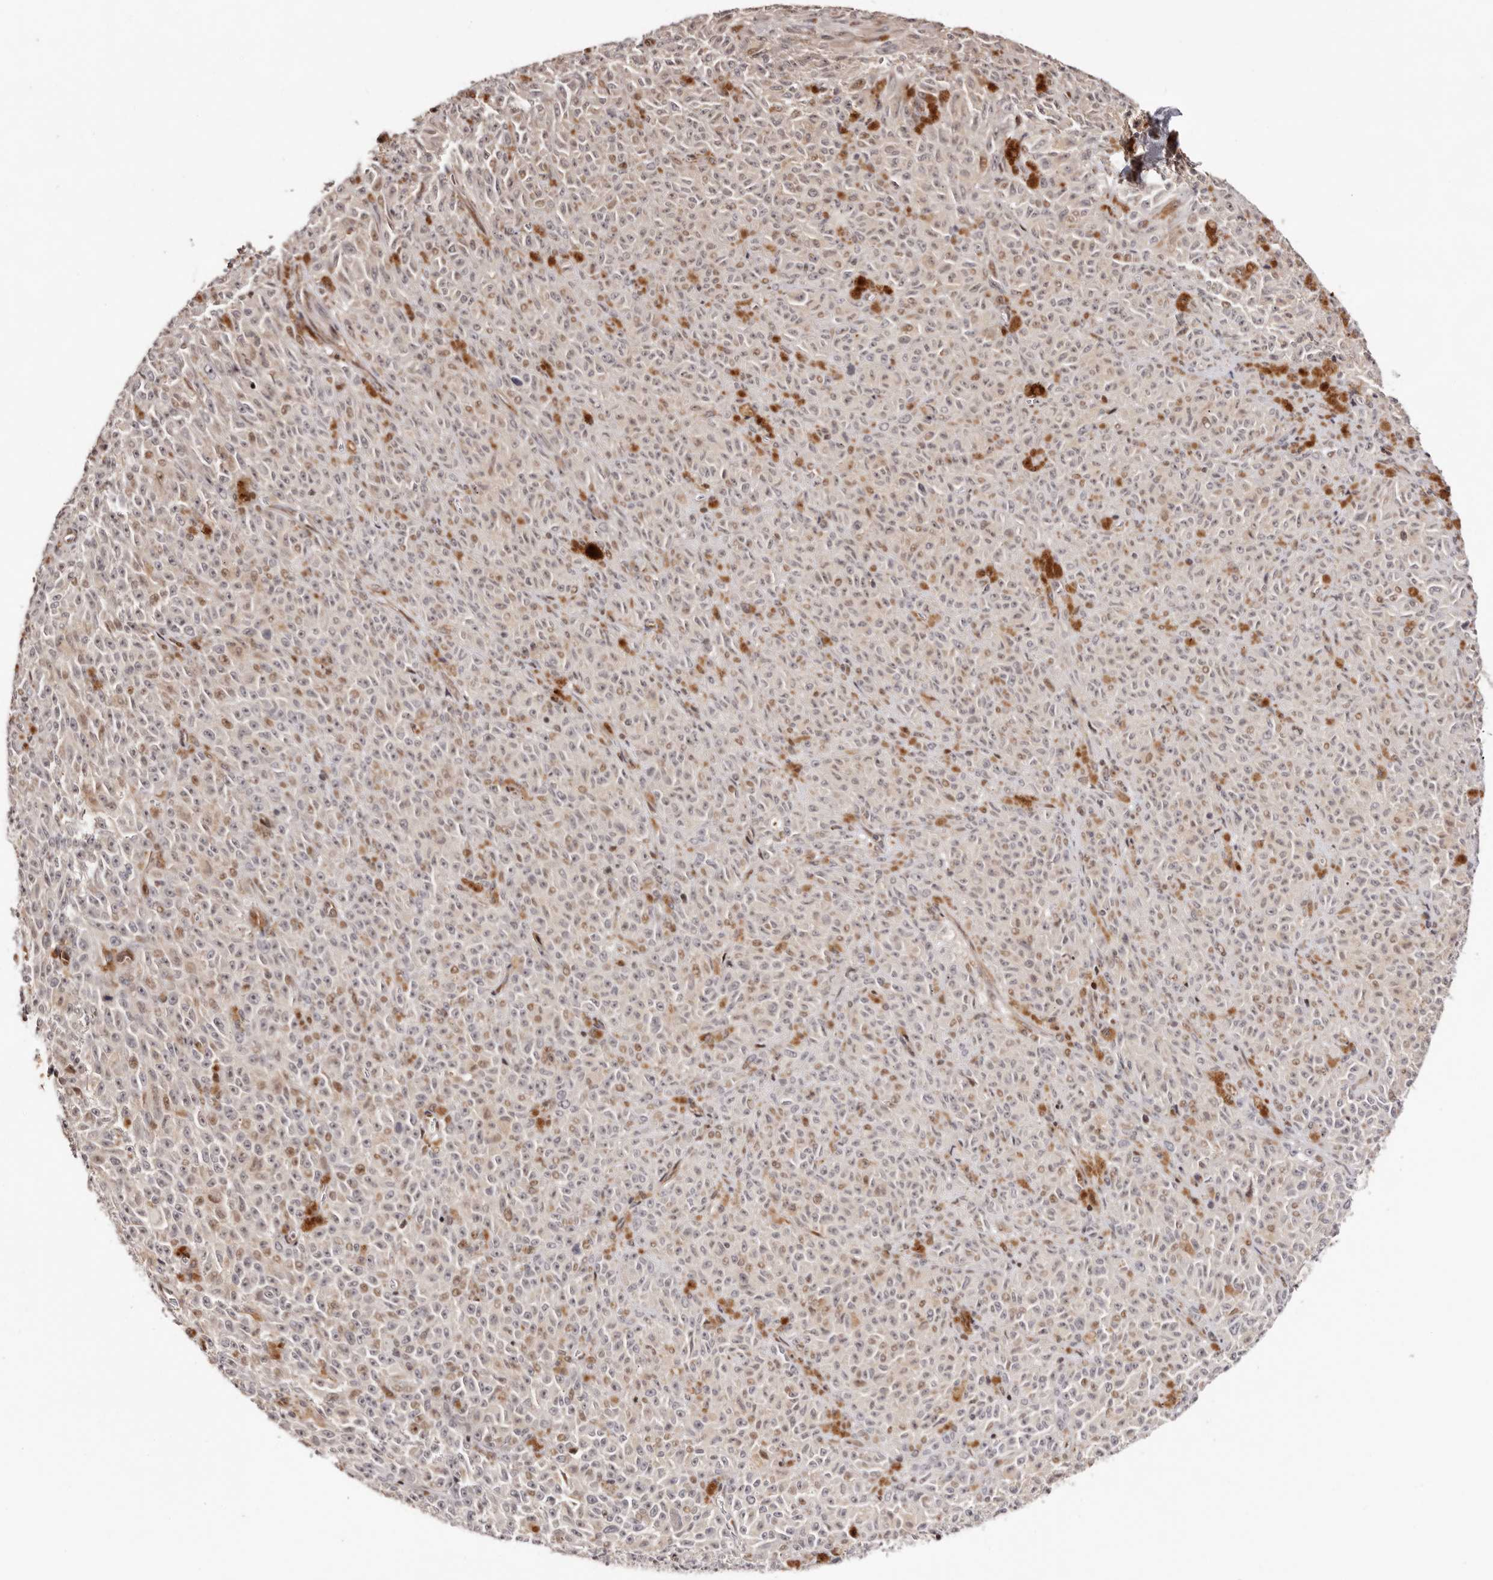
{"staining": {"intensity": "moderate", "quantity": "<25%", "location": "nuclear"}, "tissue": "melanoma", "cell_type": "Tumor cells", "image_type": "cancer", "snomed": [{"axis": "morphology", "description": "Malignant melanoma, NOS"}, {"axis": "topography", "description": "Skin"}], "caption": "Human melanoma stained for a protein (brown) reveals moderate nuclear positive staining in approximately <25% of tumor cells.", "gene": "HIVEP3", "patient": {"sex": "female", "age": 82}}